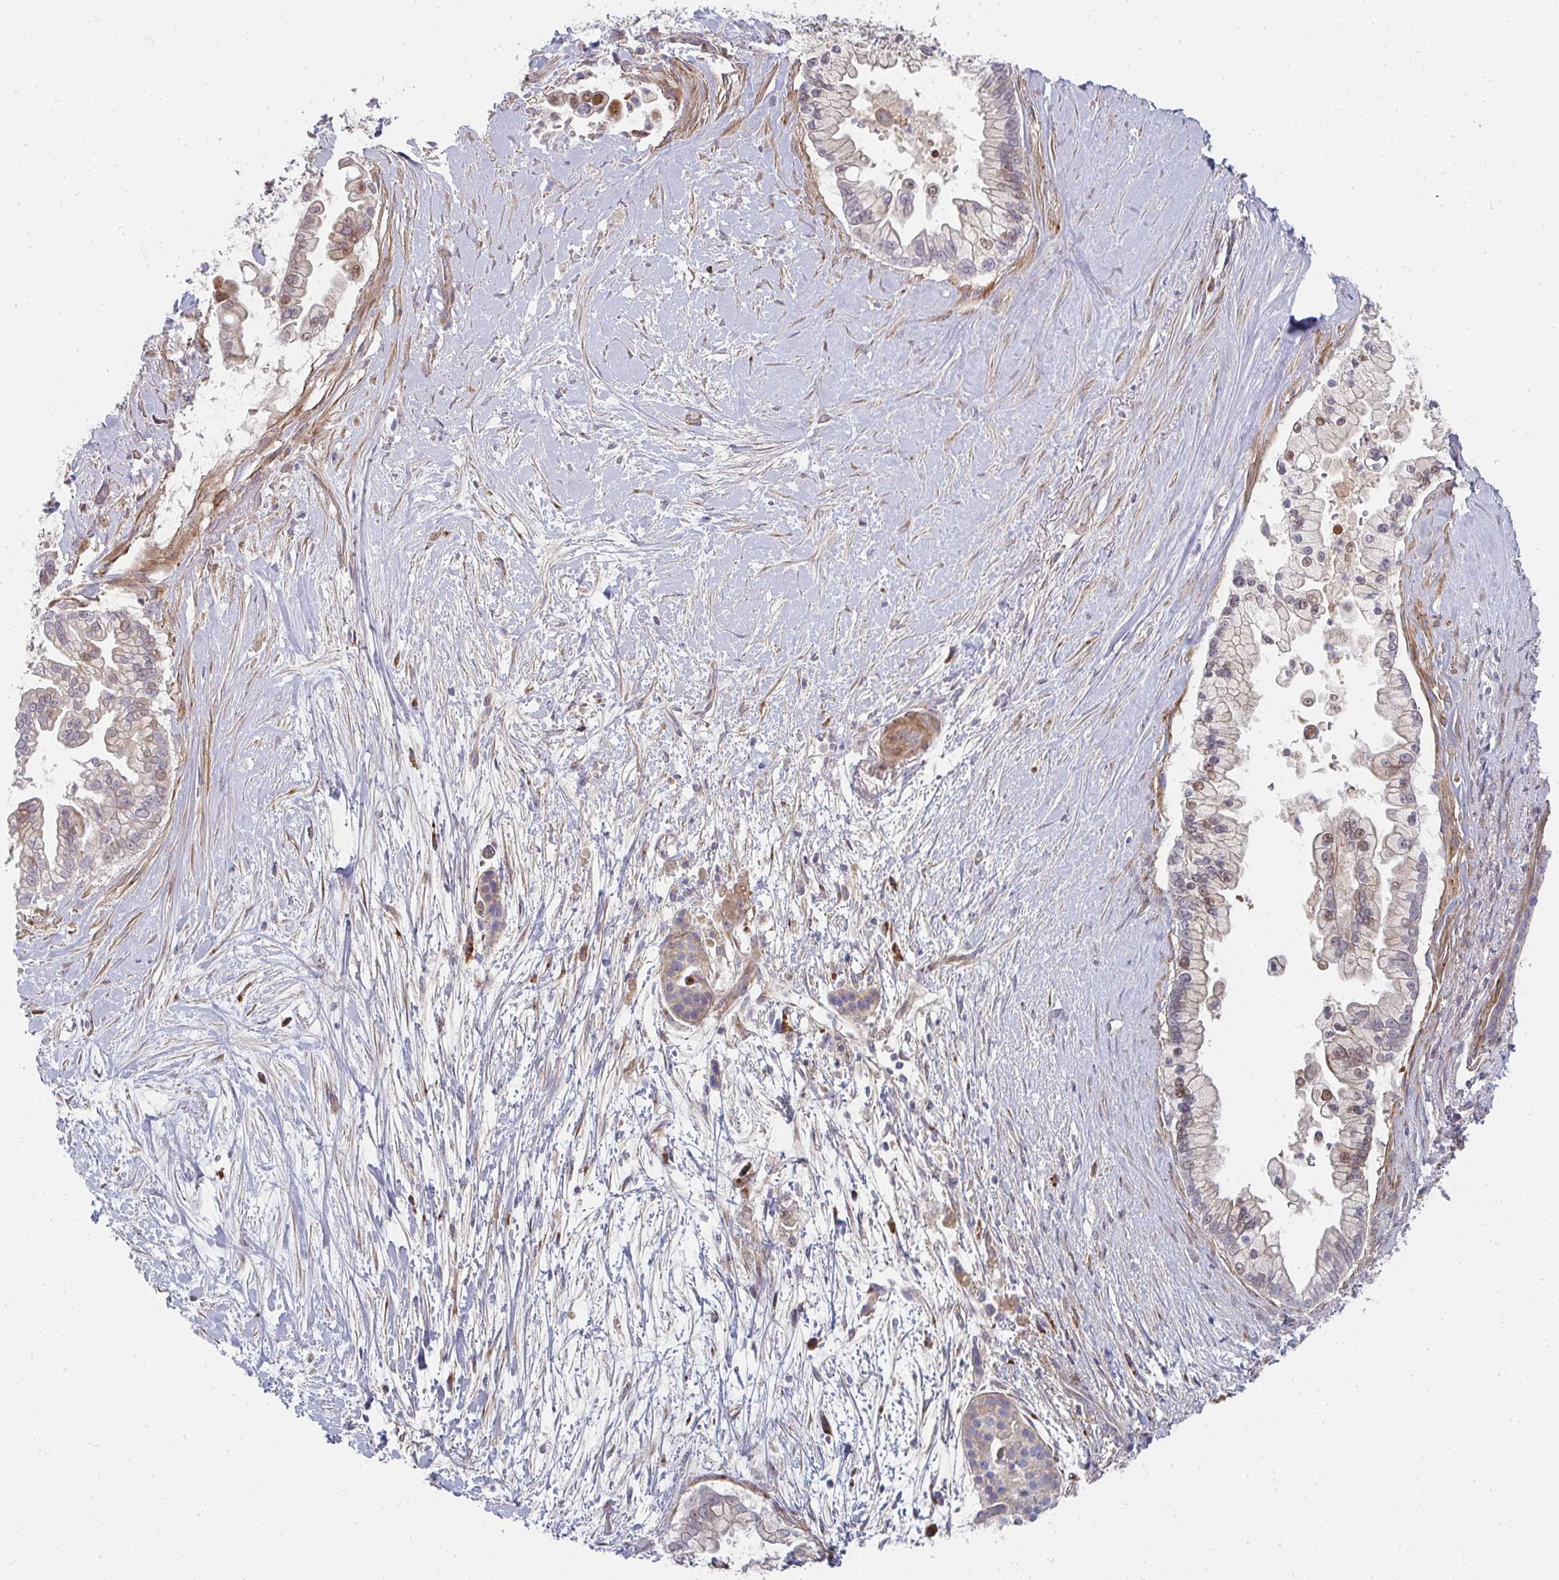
{"staining": {"intensity": "moderate", "quantity": "25%-75%", "location": "cytoplasmic/membranous,nuclear"}, "tissue": "pancreatic cancer", "cell_type": "Tumor cells", "image_type": "cancer", "snomed": [{"axis": "morphology", "description": "Adenocarcinoma, NOS"}, {"axis": "topography", "description": "Pancreas"}], "caption": "Immunohistochemical staining of pancreatic cancer (adenocarcinoma) reveals moderate cytoplasmic/membranous and nuclear protein expression in about 25%-75% of tumor cells. (IHC, brightfield microscopy, high magnification).", "gene": "RHEBL1", "patient": {"sex": "female", "age": 69}}